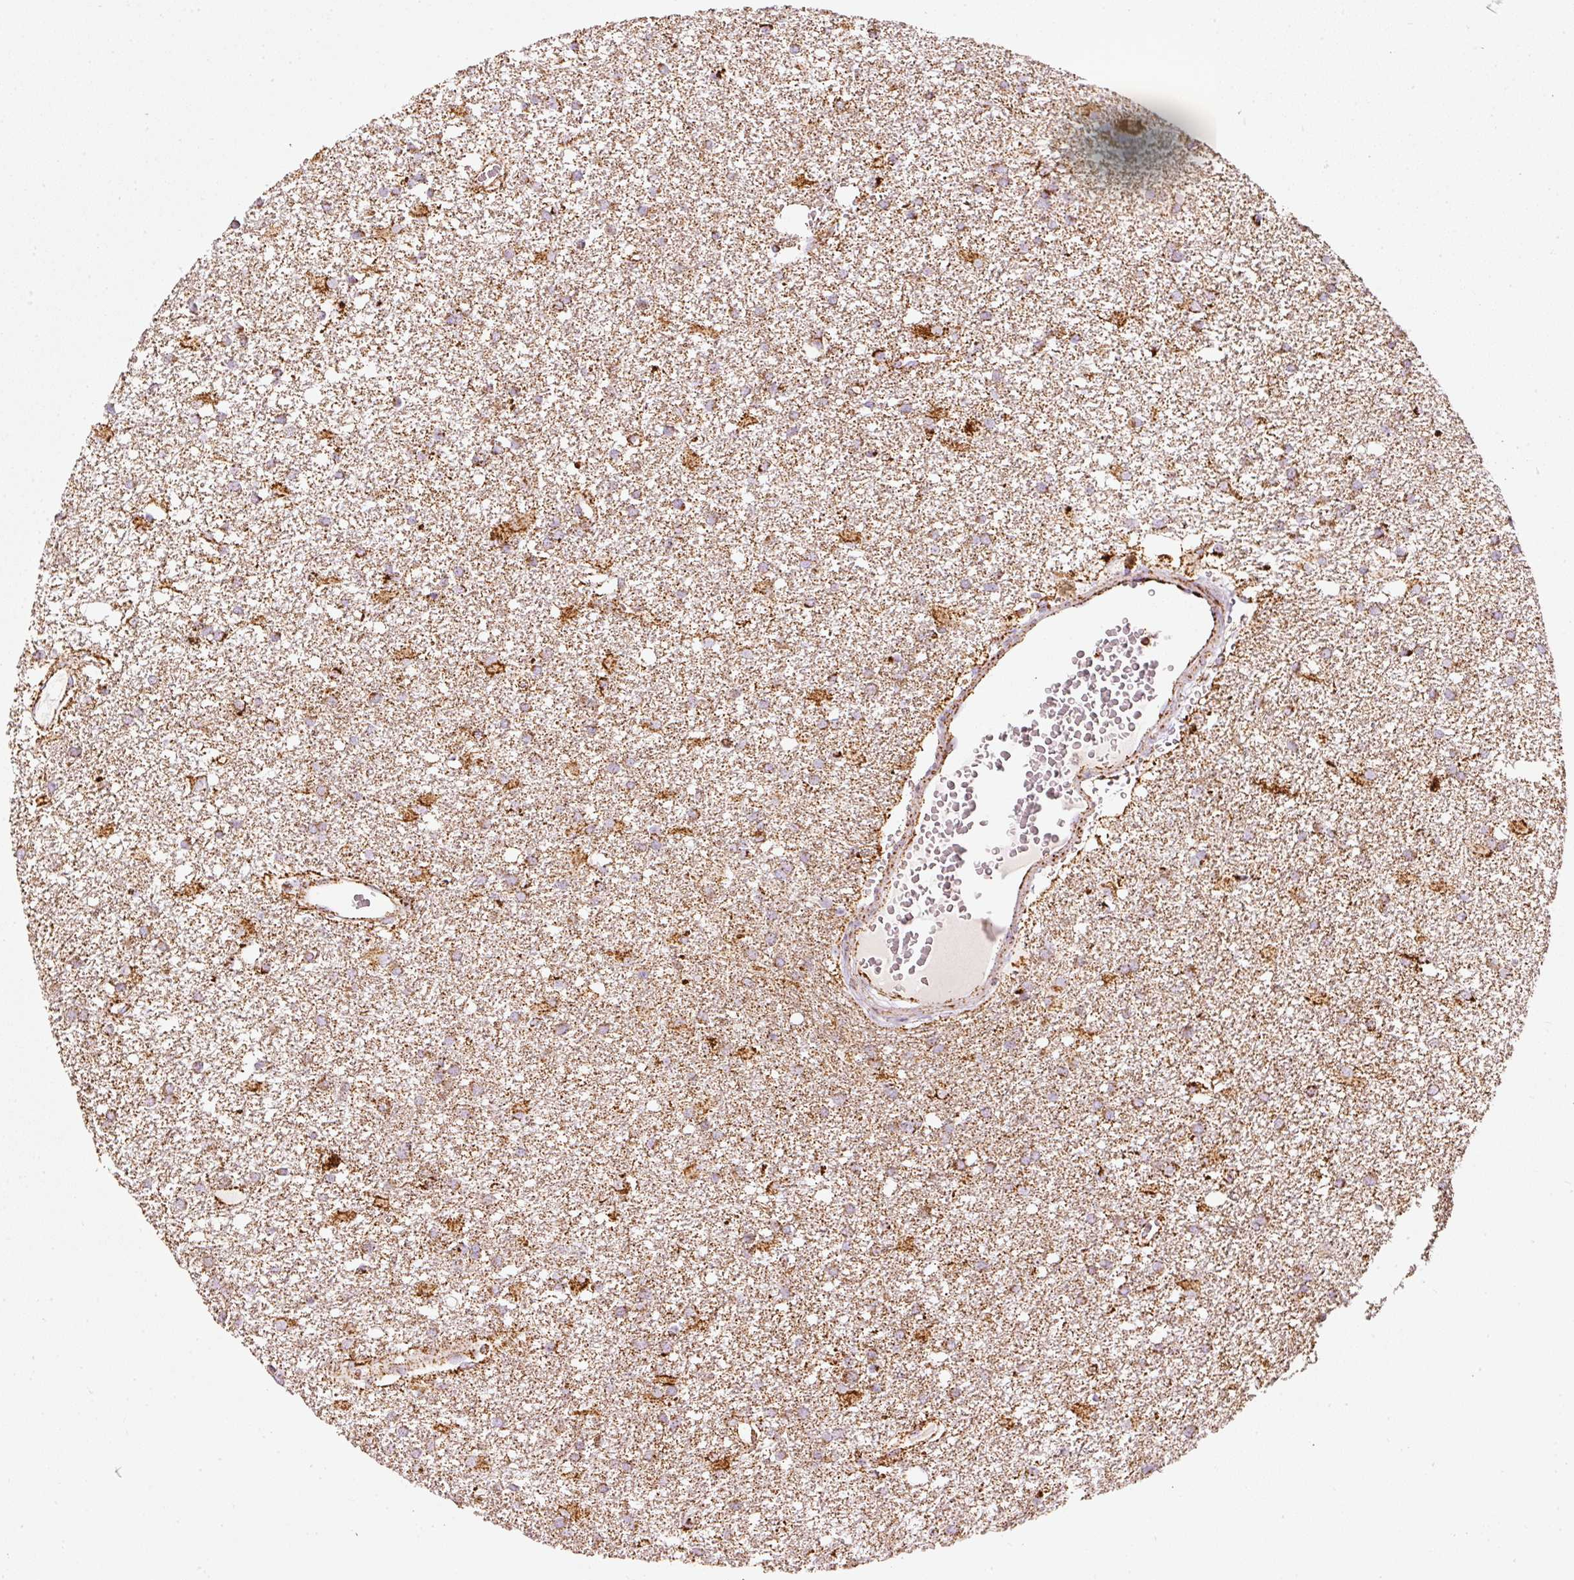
{"staining": {"intensity": "moderate", "quantity": ">75%", "location": "cytoplasmic/membranous"}, "tissue": "glioma", "cell_type": "Tumor cells", "image_type": "cancer", "snomed": [{"axis": "morphology", "description": "Glioma, malignant, High grade"}, {"axis": "topography", "description": "Brain"}], "caption": "Malignant glioma (high-grade) stained with DAB immunohistochemistry (IHC) exhibits medium levels of moderate cytoplasmic/membranous positivity in about >75% of tumor cells. The staining was performed using DAB, with brown indicating positive protein expression. Nuclei are stained blue with hematoxylin.", "gene": "MT-CO2", "patient": {"sex": "male", "age": 48}}